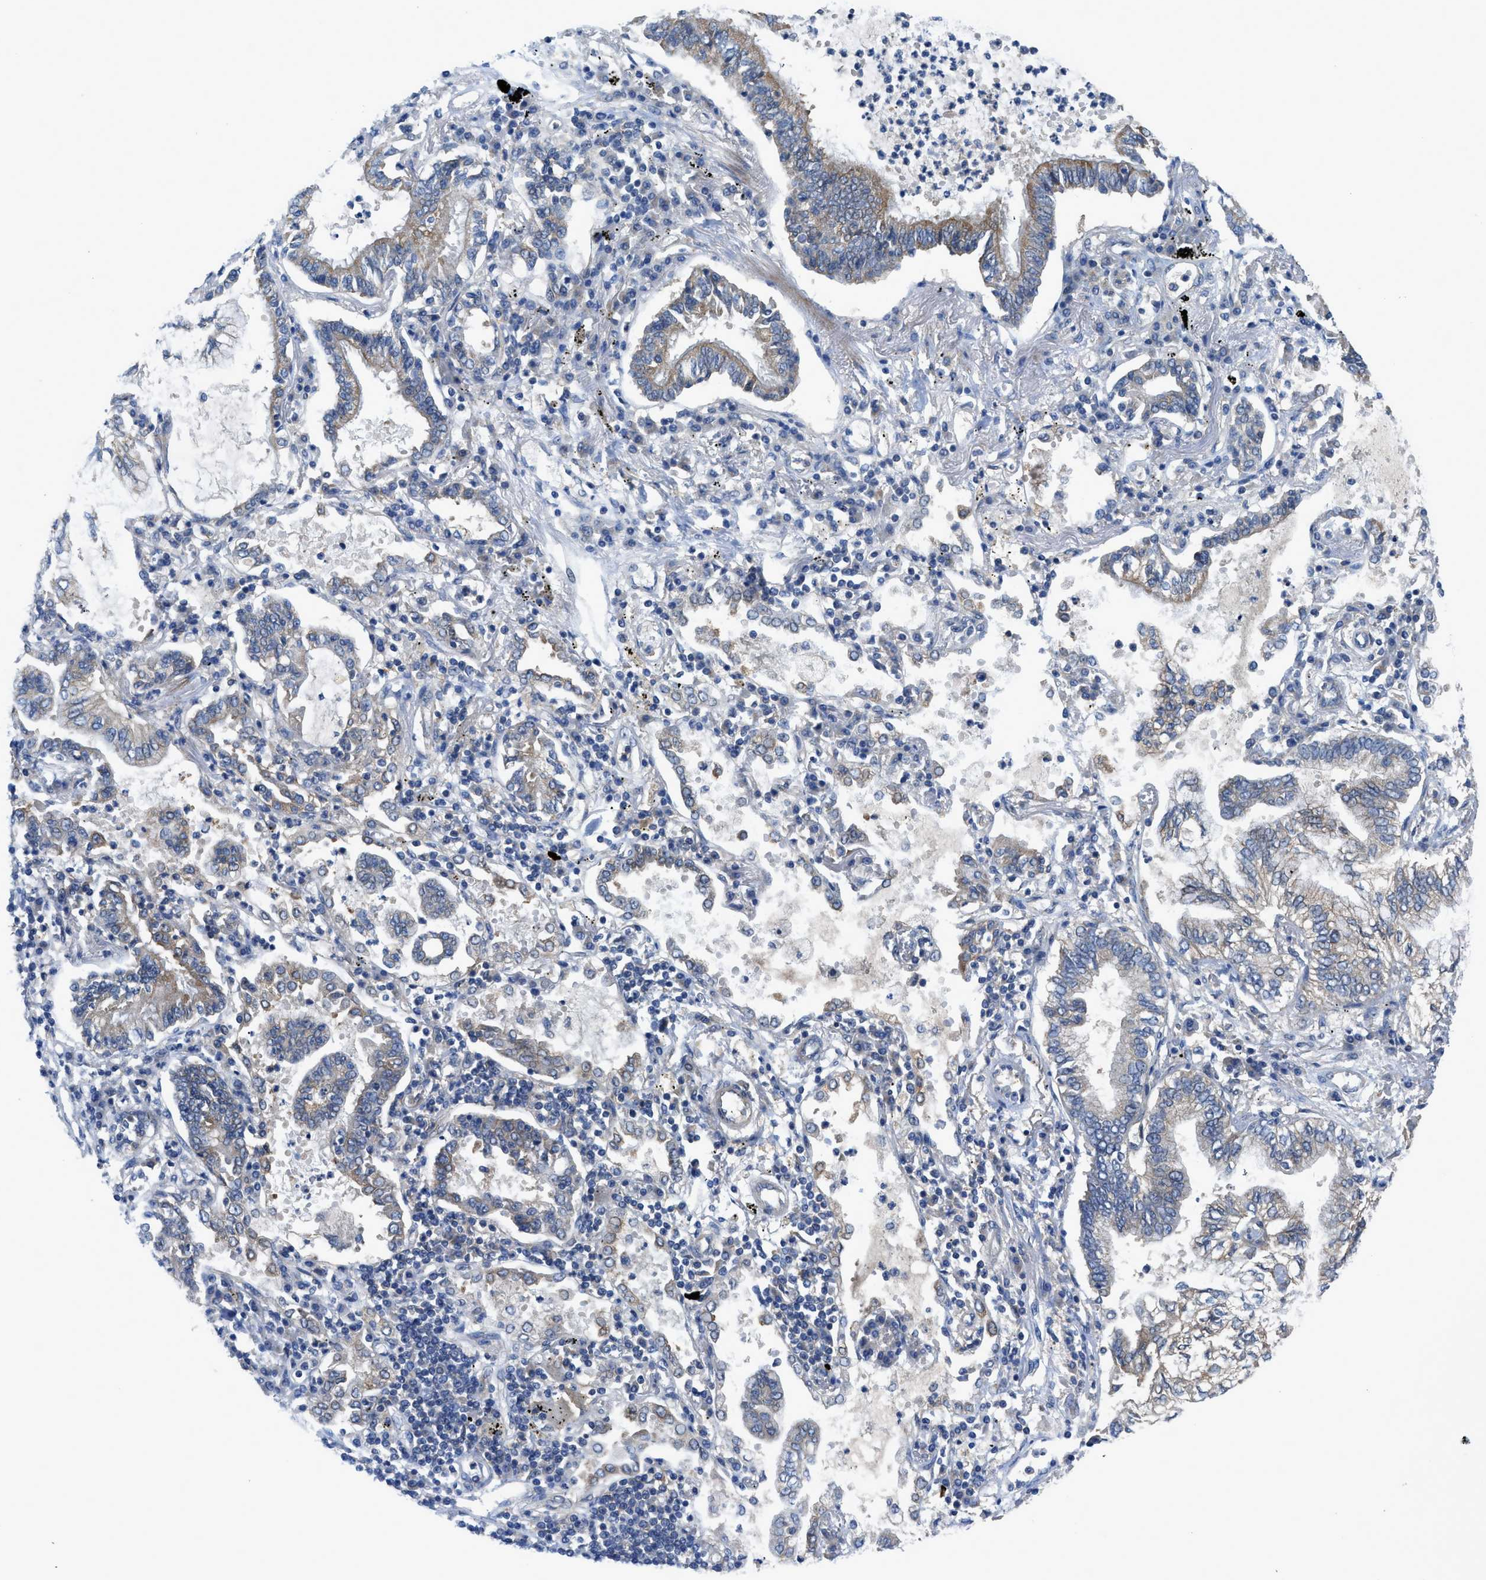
{"staining": {"intensity": "weak", "quantity": "<25%", "location": "cytoplasmic/membranous"}, "tissue": "lung cancer", "cell_type": "Tumor cells", "image_type": "cancer", "snomed": [{"axis": "morphology", "description": "Normal tissue, NOS"}, {"axis": "morphology", "description": "Adenocarcinoma, NOS"}, {"axis": "topography", "description": "Bronchus"}, {"axis": "topography", "description": "Lung"}], "caption": "Tumor cells are negative for protein expression in human adenocarcinoma (lung).", "gene": "PANX1", "patient": {"sex": "female", "age": 70}}